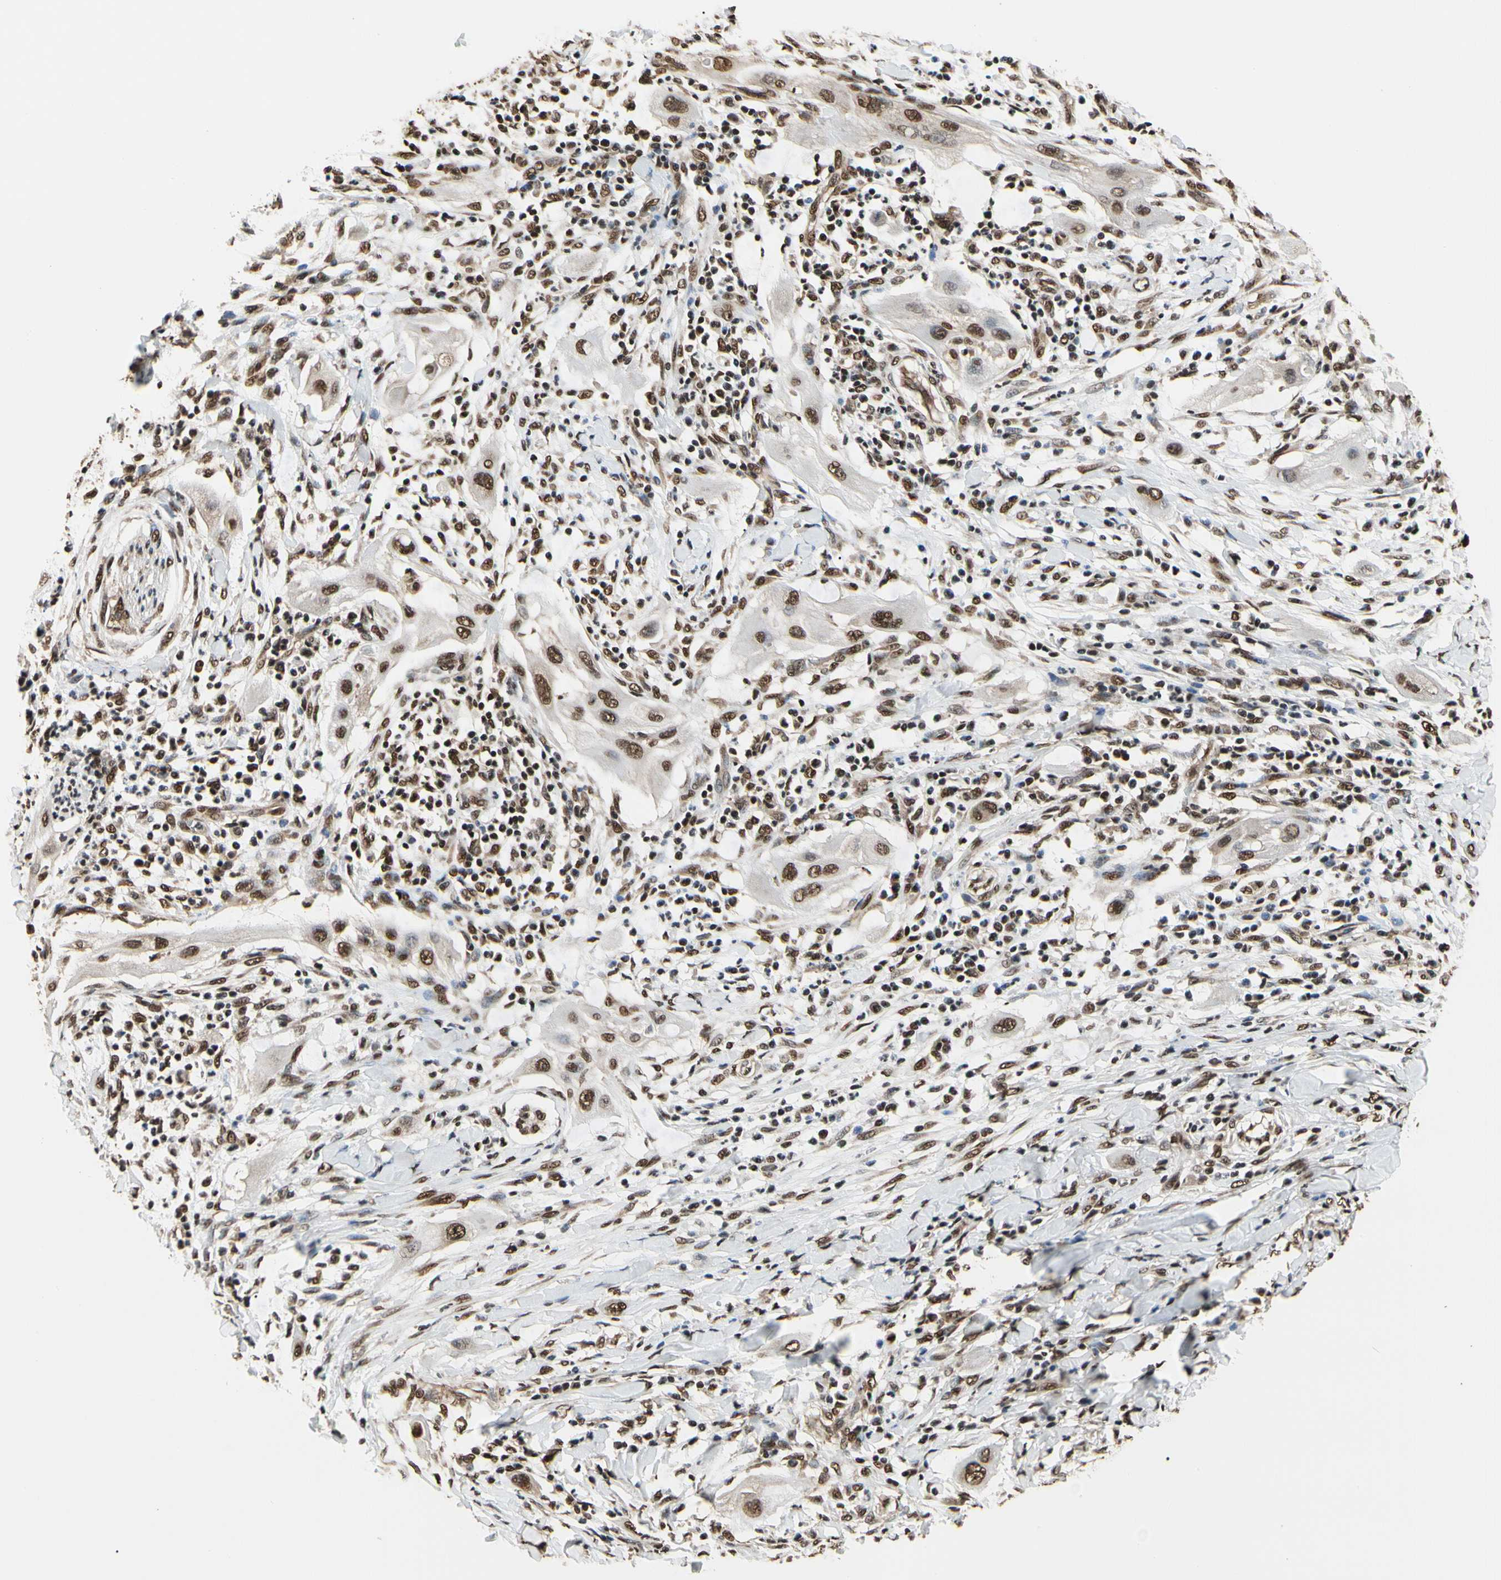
{"staining": {"intensity": "moderate", "quantity": ">75%", "location": "nuclear"}, "tissue": "lung cancer", "cell_type": "Tumor cells", "image_type": "cancer", "snomed": [{"axis": "morphology", "description": "Squamous cell carcinoma, NOS"}, {"axis": "topography", "description": "Lung"}], "caption": "IHC (DAB (3,3'-diaminobenzidine)) staining of lung cancer (squamous cell carcinoma) demonstrates moderate nuclear protein positivity in approximately >75% of tumor cells. The protein of interest is stained brown, and the nuclei are stained in blue (DAB IHC with brightfield microscopy, high magnification).", "gene": "HNRNPK", "patient": {"sex": "female", "age": 47}}